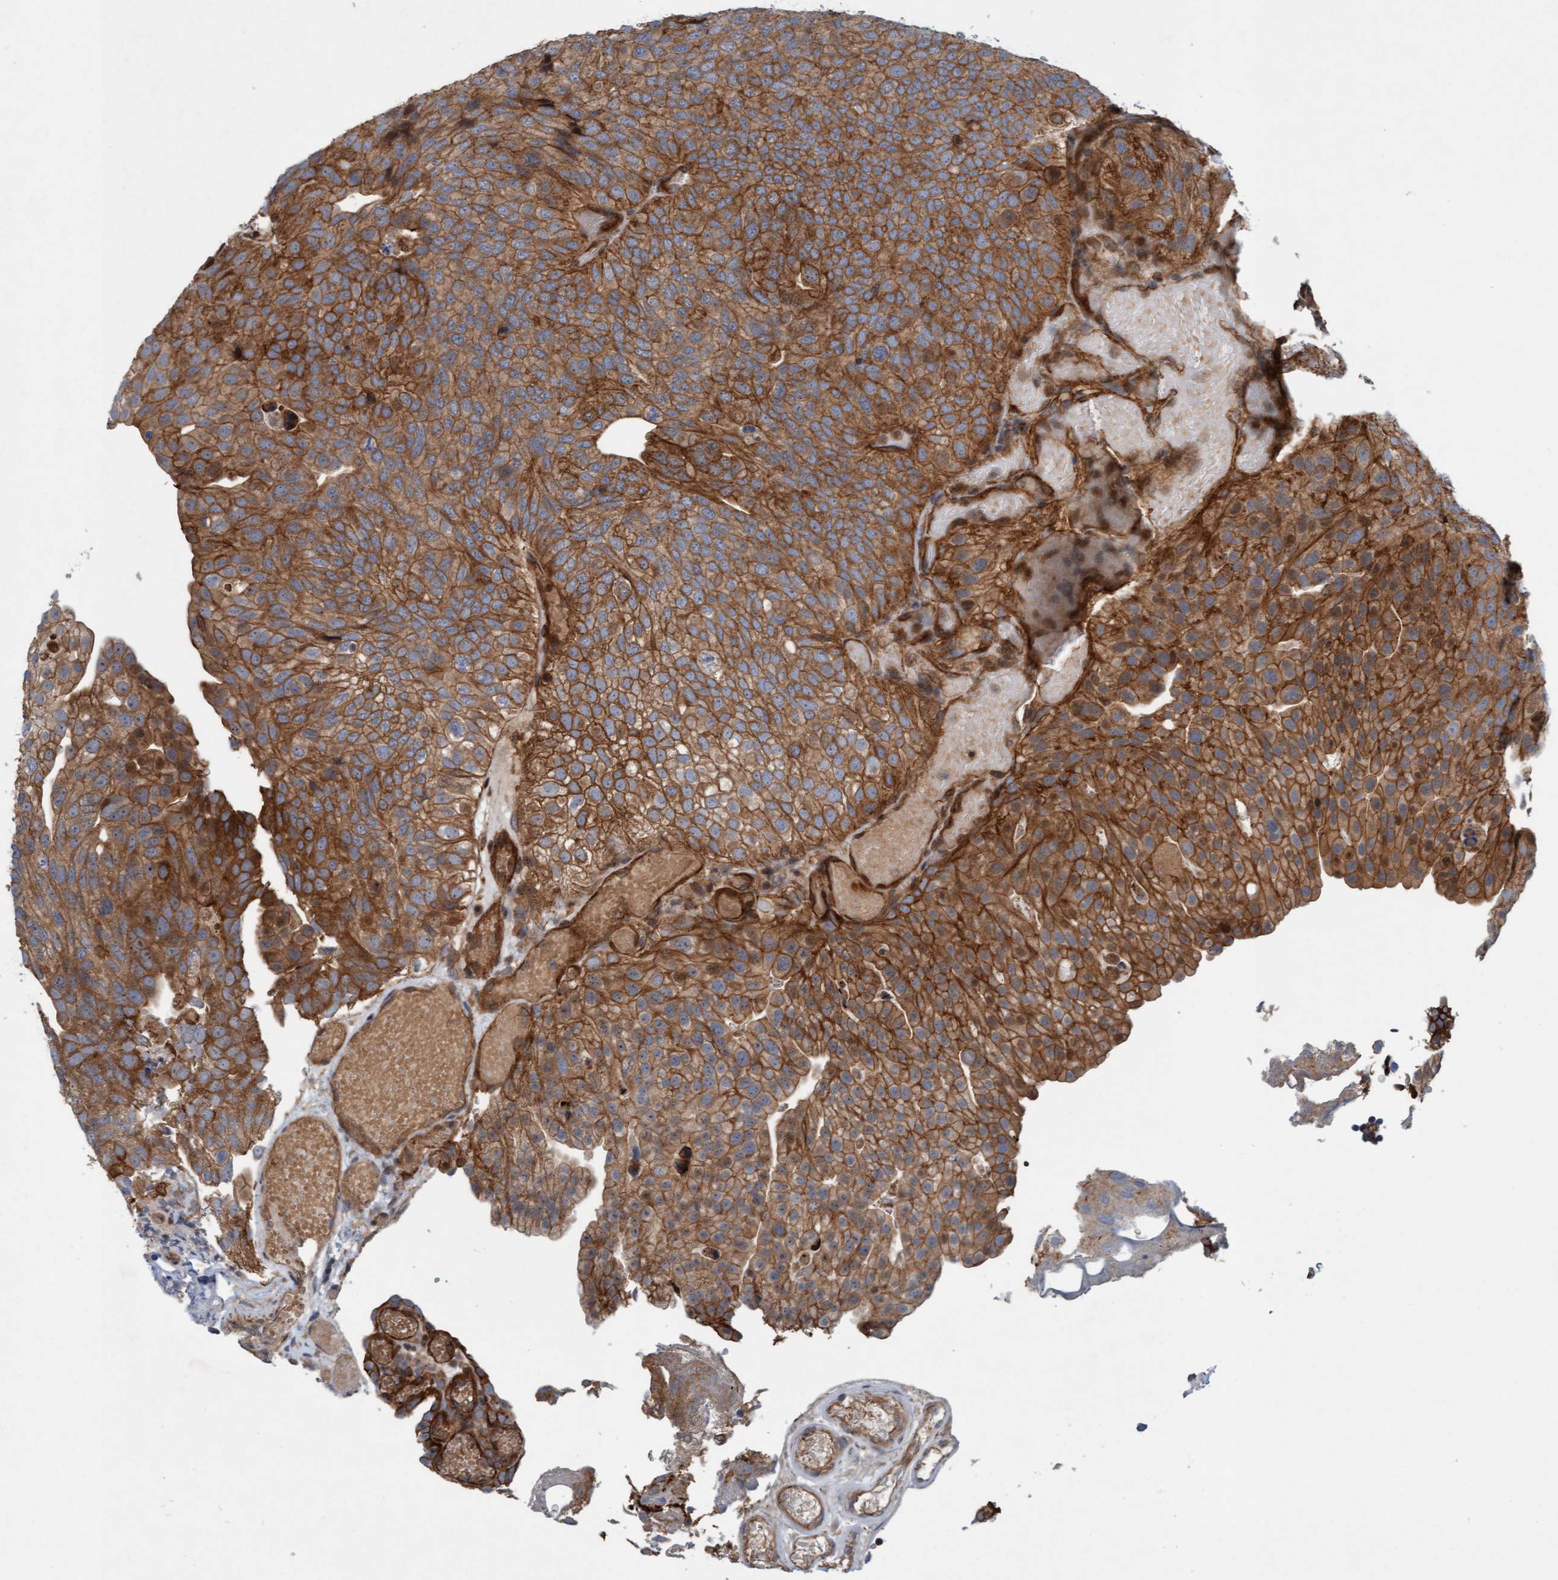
{"staining": {"intensity": "moderate", "quantity": ">75%", "location": "cytoplasmic/membranous"}, "tissue": "urothelial cancer", "cell_type": "Tumor cells", "image_type": "cancer", "snomed": [{"axis": "morphology", "description": "Urothelial carcinoma, Low grade"}, {"axis": "topography", "description": "Urinary bladder"}], "caption": "Immunohistochemical staining of human urothelial cancer demonstrates medium levels of moderate cytoplasmic/membranous protein expression in approximately >75% of tumor cells.", "gene": "ERAL1", "patient": {"sex": "male", "age": 78}}